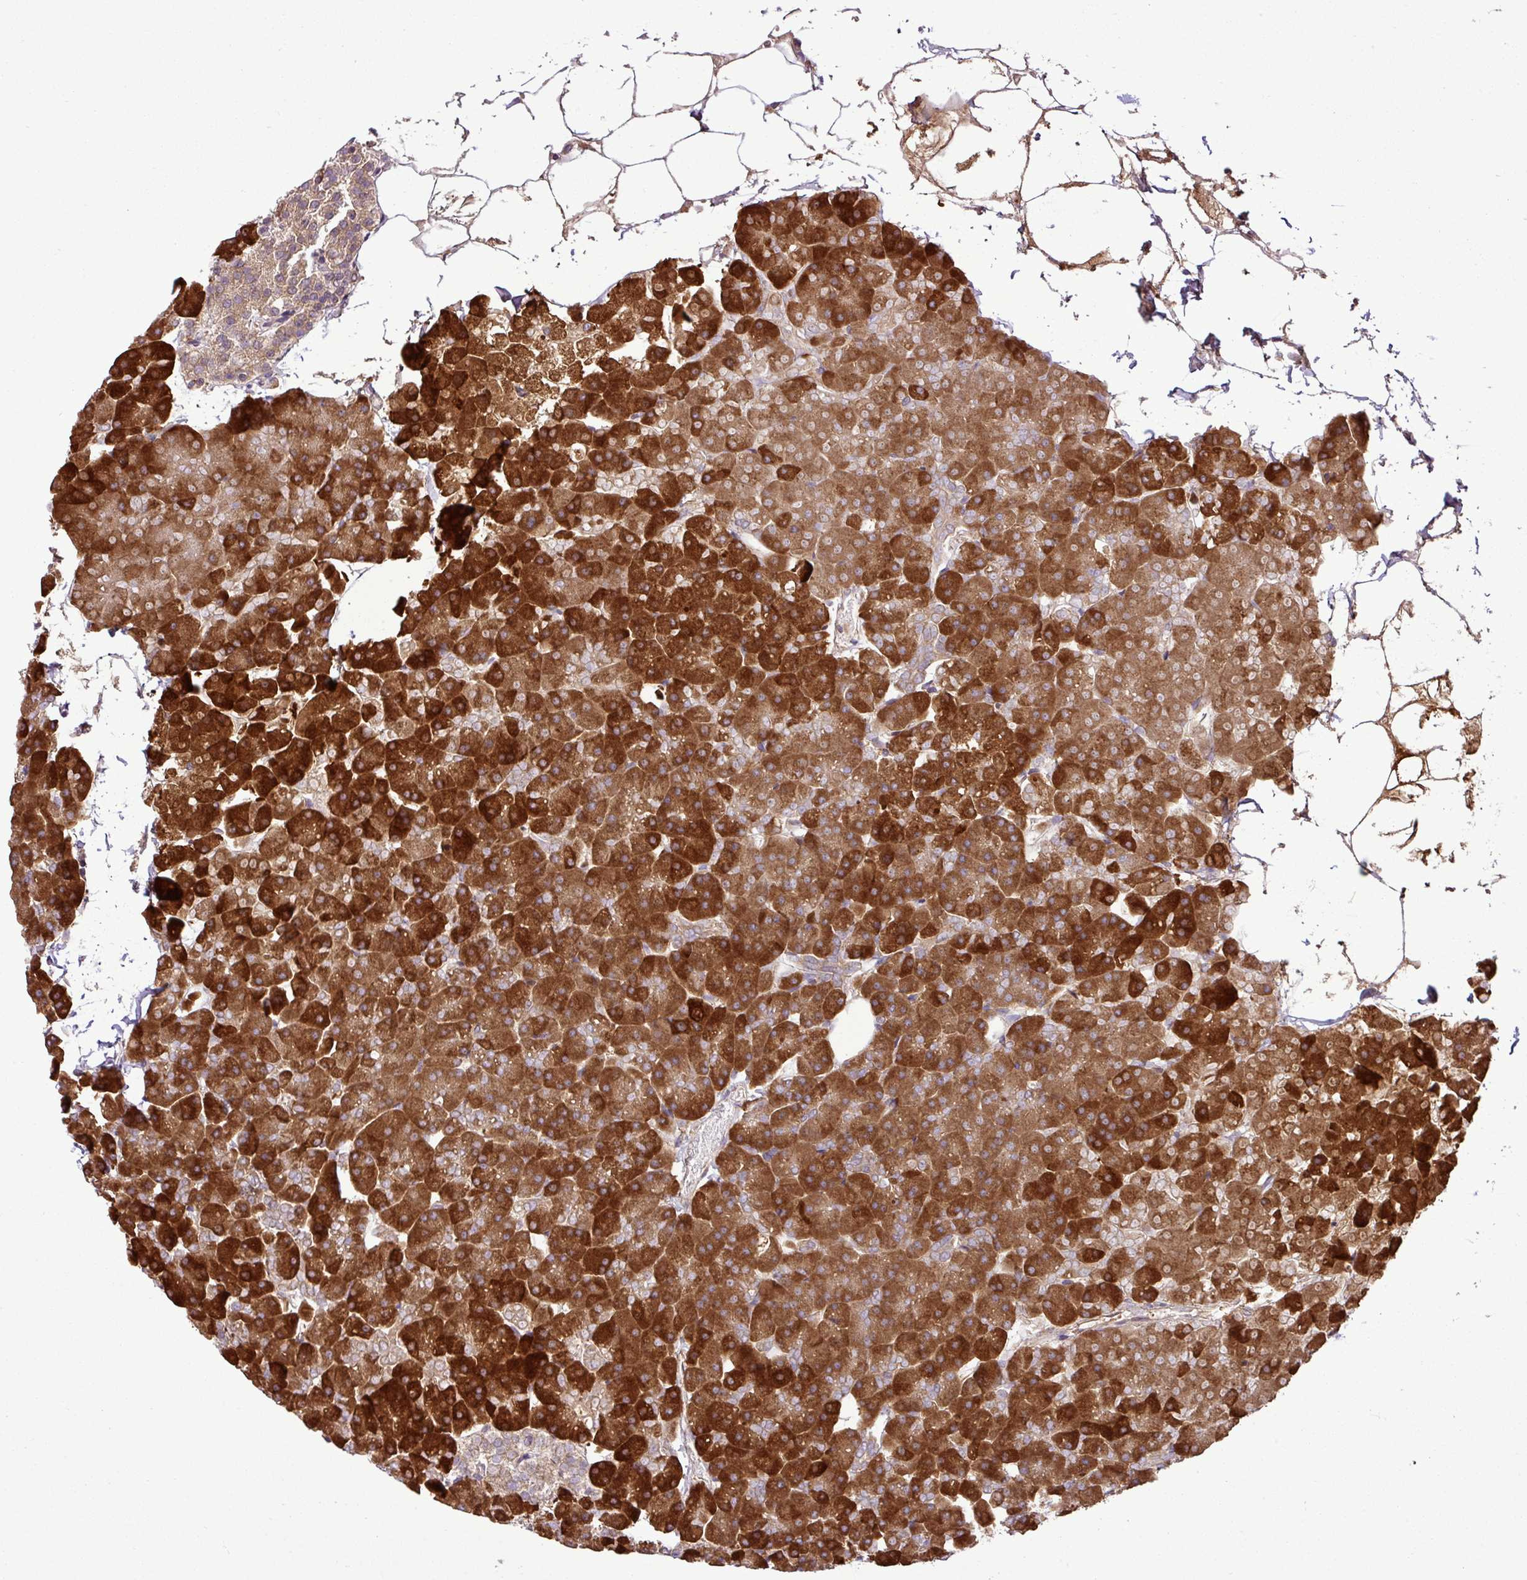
{"staining": {"intensity": "strong", "quantity": ">75%", "location": "cytoplasmic/membranous"}, "tissue": "pancreas", "cell_type": "Exocrine glandular cells", "image_type": "normal", "snomed": [{"axis": "morphology", "description": "Normal tissue, NOS"}, {"axis": "topography", "description": "Pancreas"}], "caption": "Strong cytoplasmic/membranous expression is seen in about >75% of exocrine glandular cells in benign pancreas.", "gene": "DLGAP4", "patient": {"sex": "male", "age": 35}}